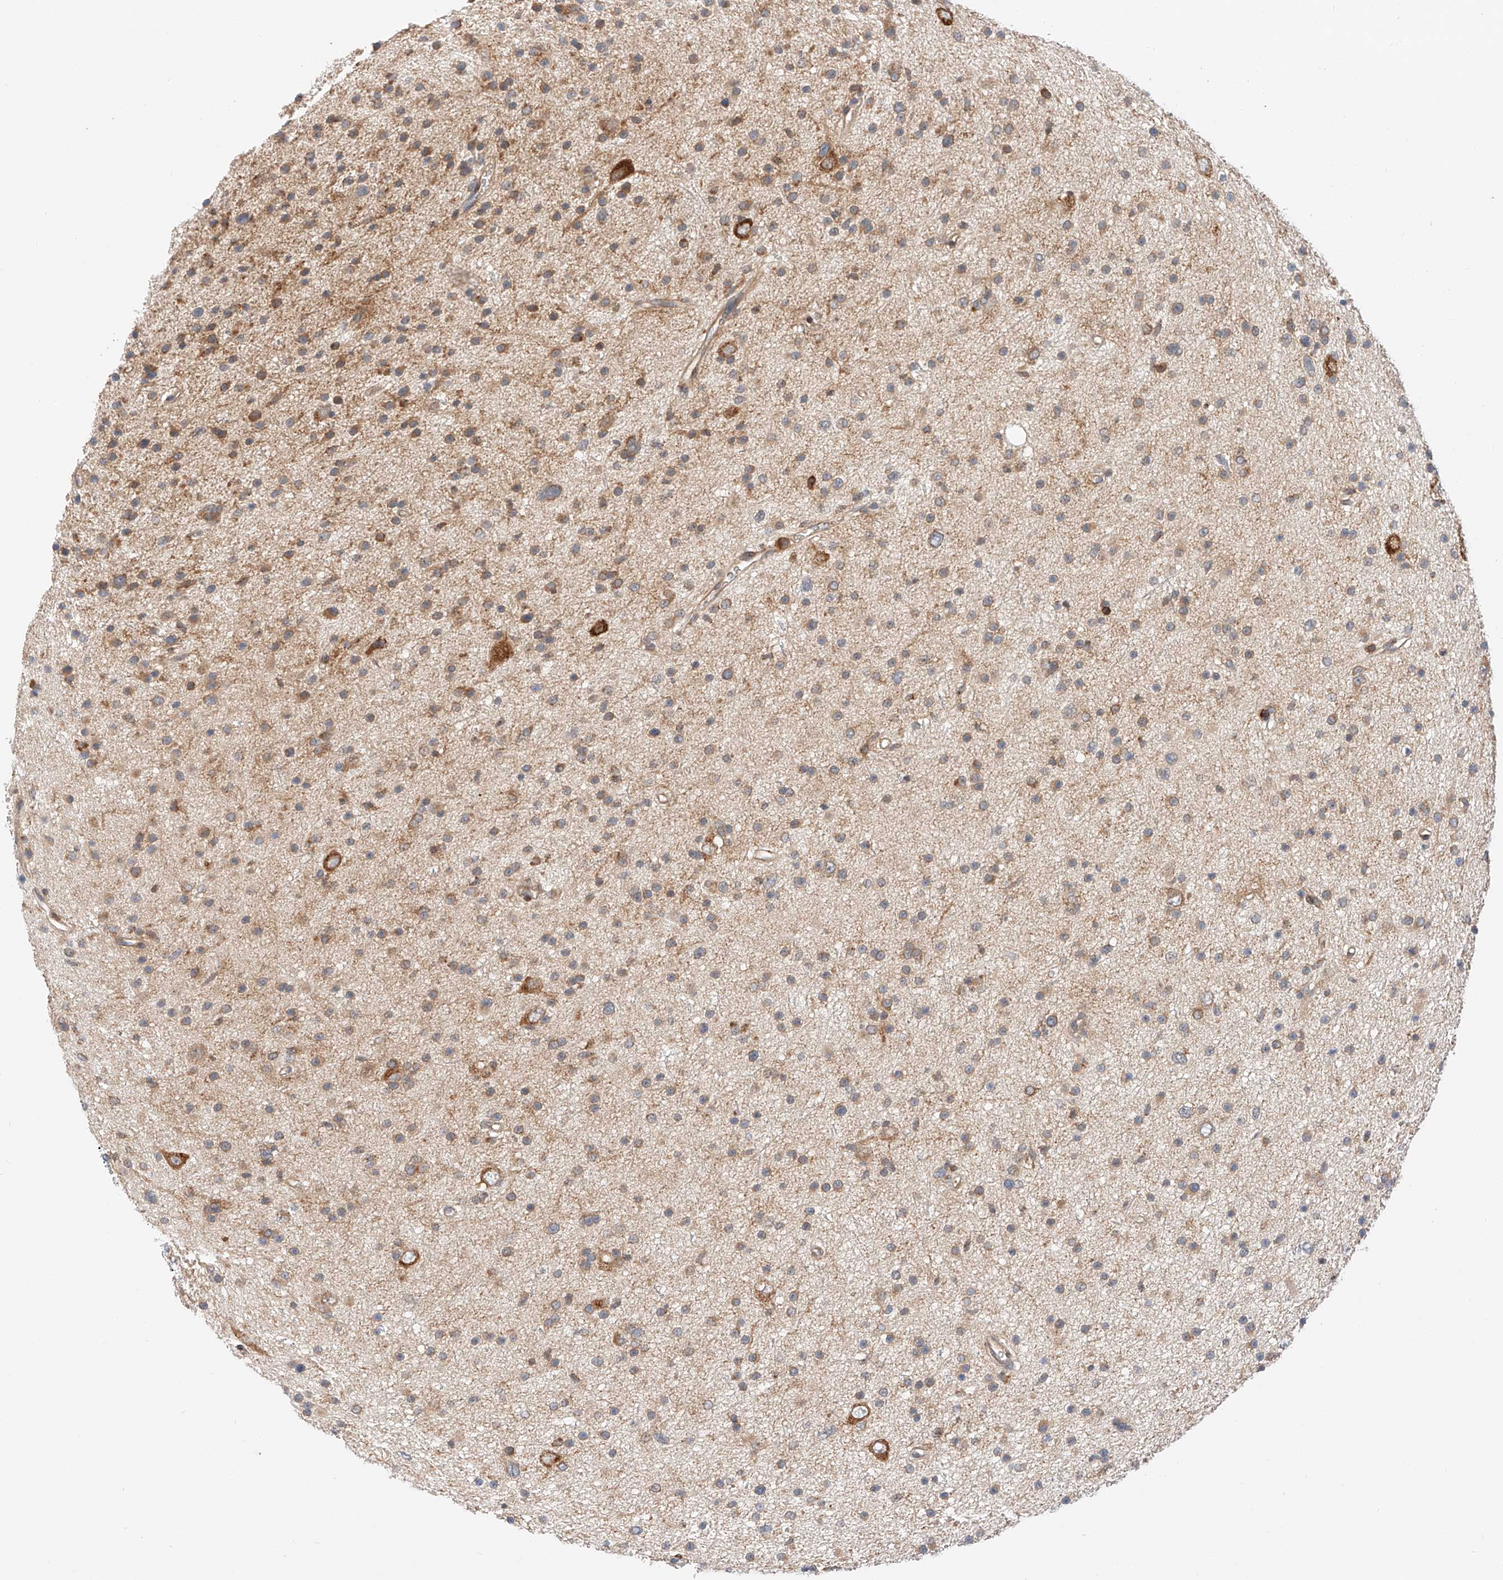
{"staining": {"intensity": "moderate", "quantity": "25%-75%", "location": "cytoplasmic/membranous"}, "tissue": "glioma", "cell_type": "Tumor cells", "image_type": "cancer", "snomed": [{"axis": "morphology", "description": "Glioma, malignant, Low grade"}, {"axis": "topography", "description": "Cerebral cortex"}], "caption": "Malignant glioma (low-grade) stained with a protein marker reveals moderate staining in tumor cells.", "gene": "MFN2", "patient": {"sex": "female", "age": 39}}